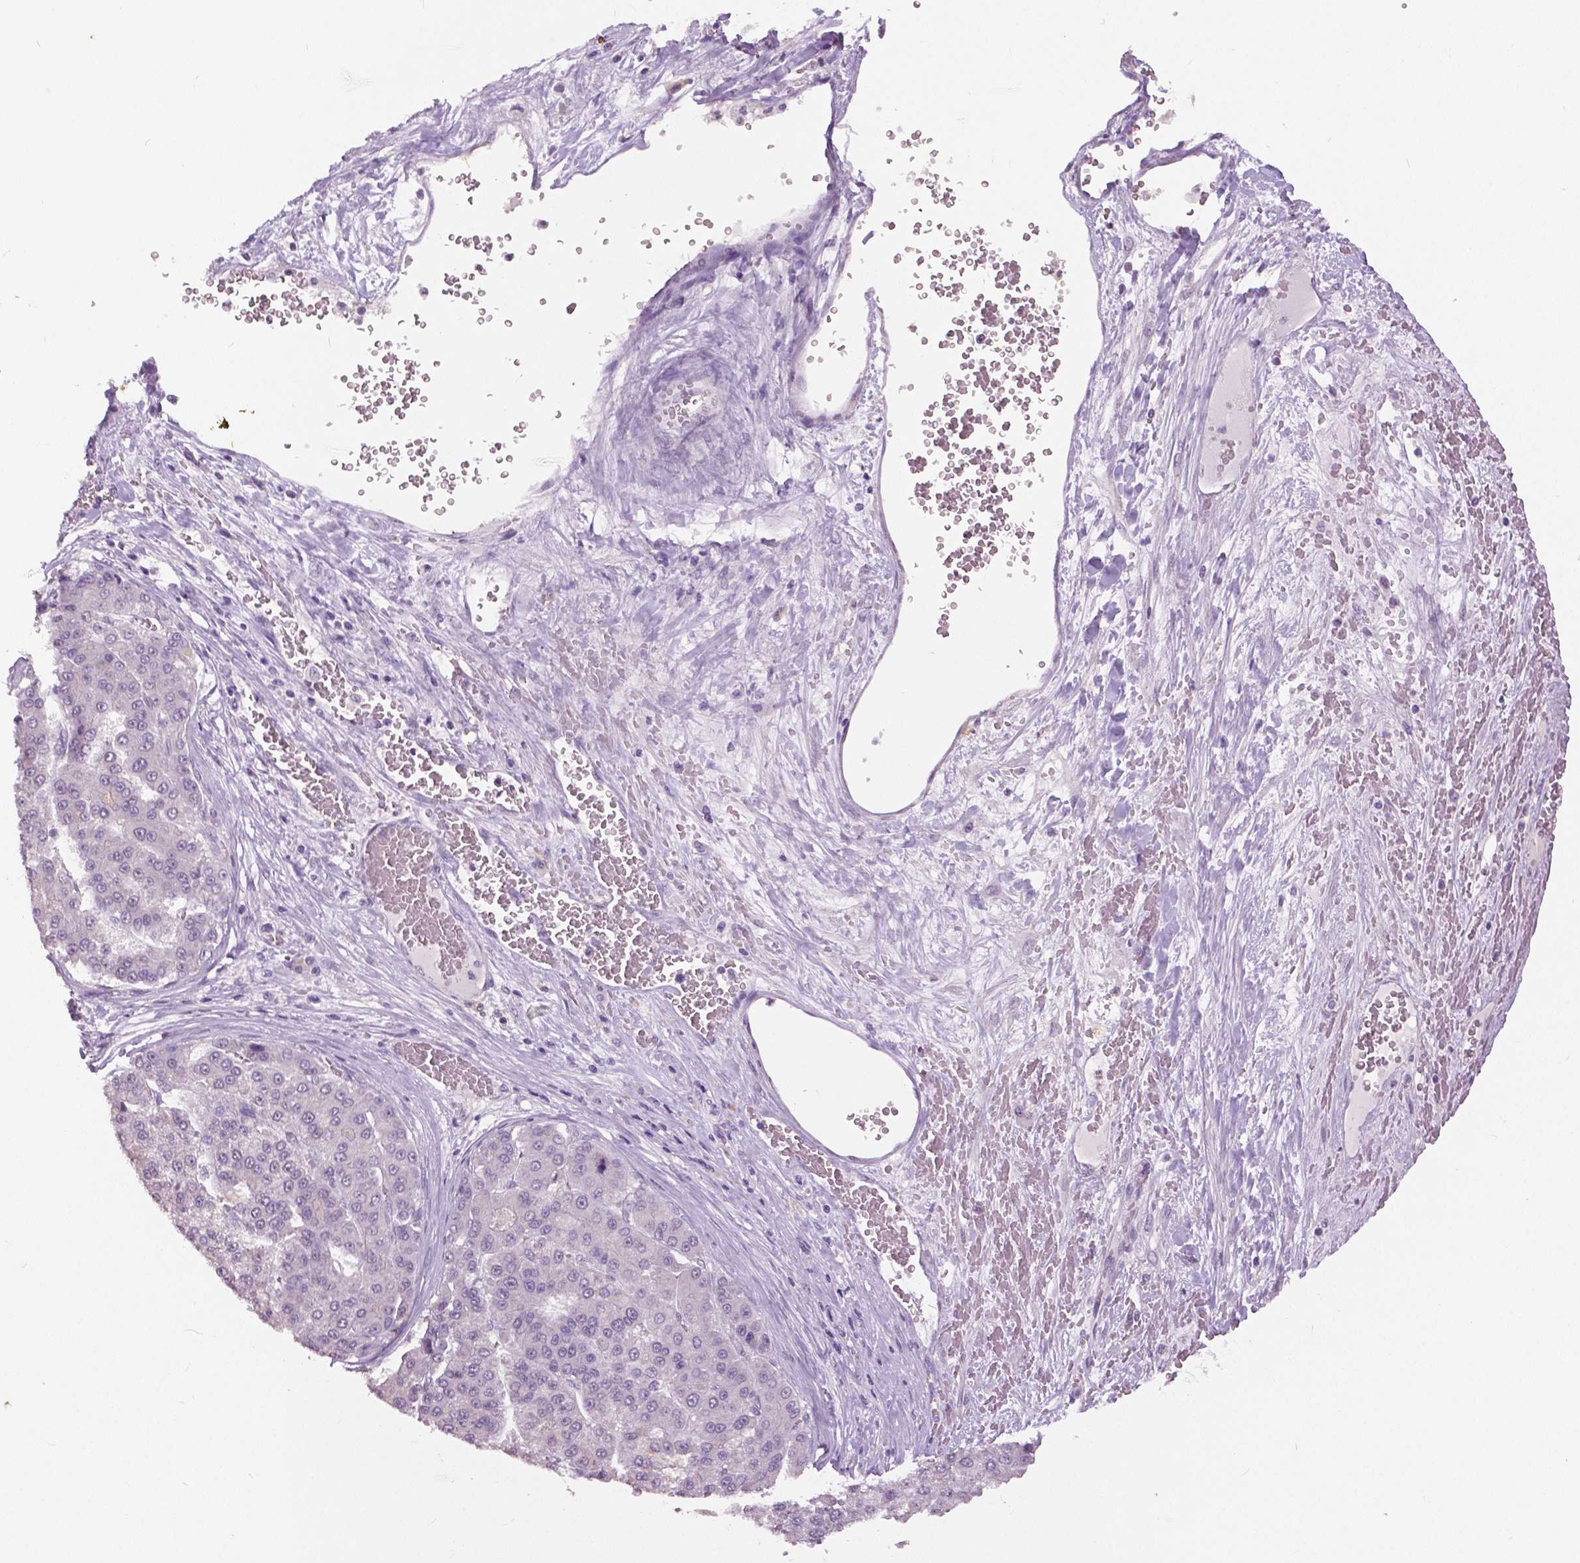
{"staining": {"intensity": "negative", "quantity": "none", "location": "none"}, "tissue": "liver cancer", "cell_type": "Tumor cells", "image_type": "cancer", "snomed": [{"axis": "morphology", "description": "Carcinoma, Hepatocellular, NOS"}, {"axis": "topography", "description": "Liver"}], "caption": "An image of liver cancer stained for a protein shows no brown staining in tumor cells.", "gene": "GRIN2A", "patient": {"sex": "male", "age": 70}}